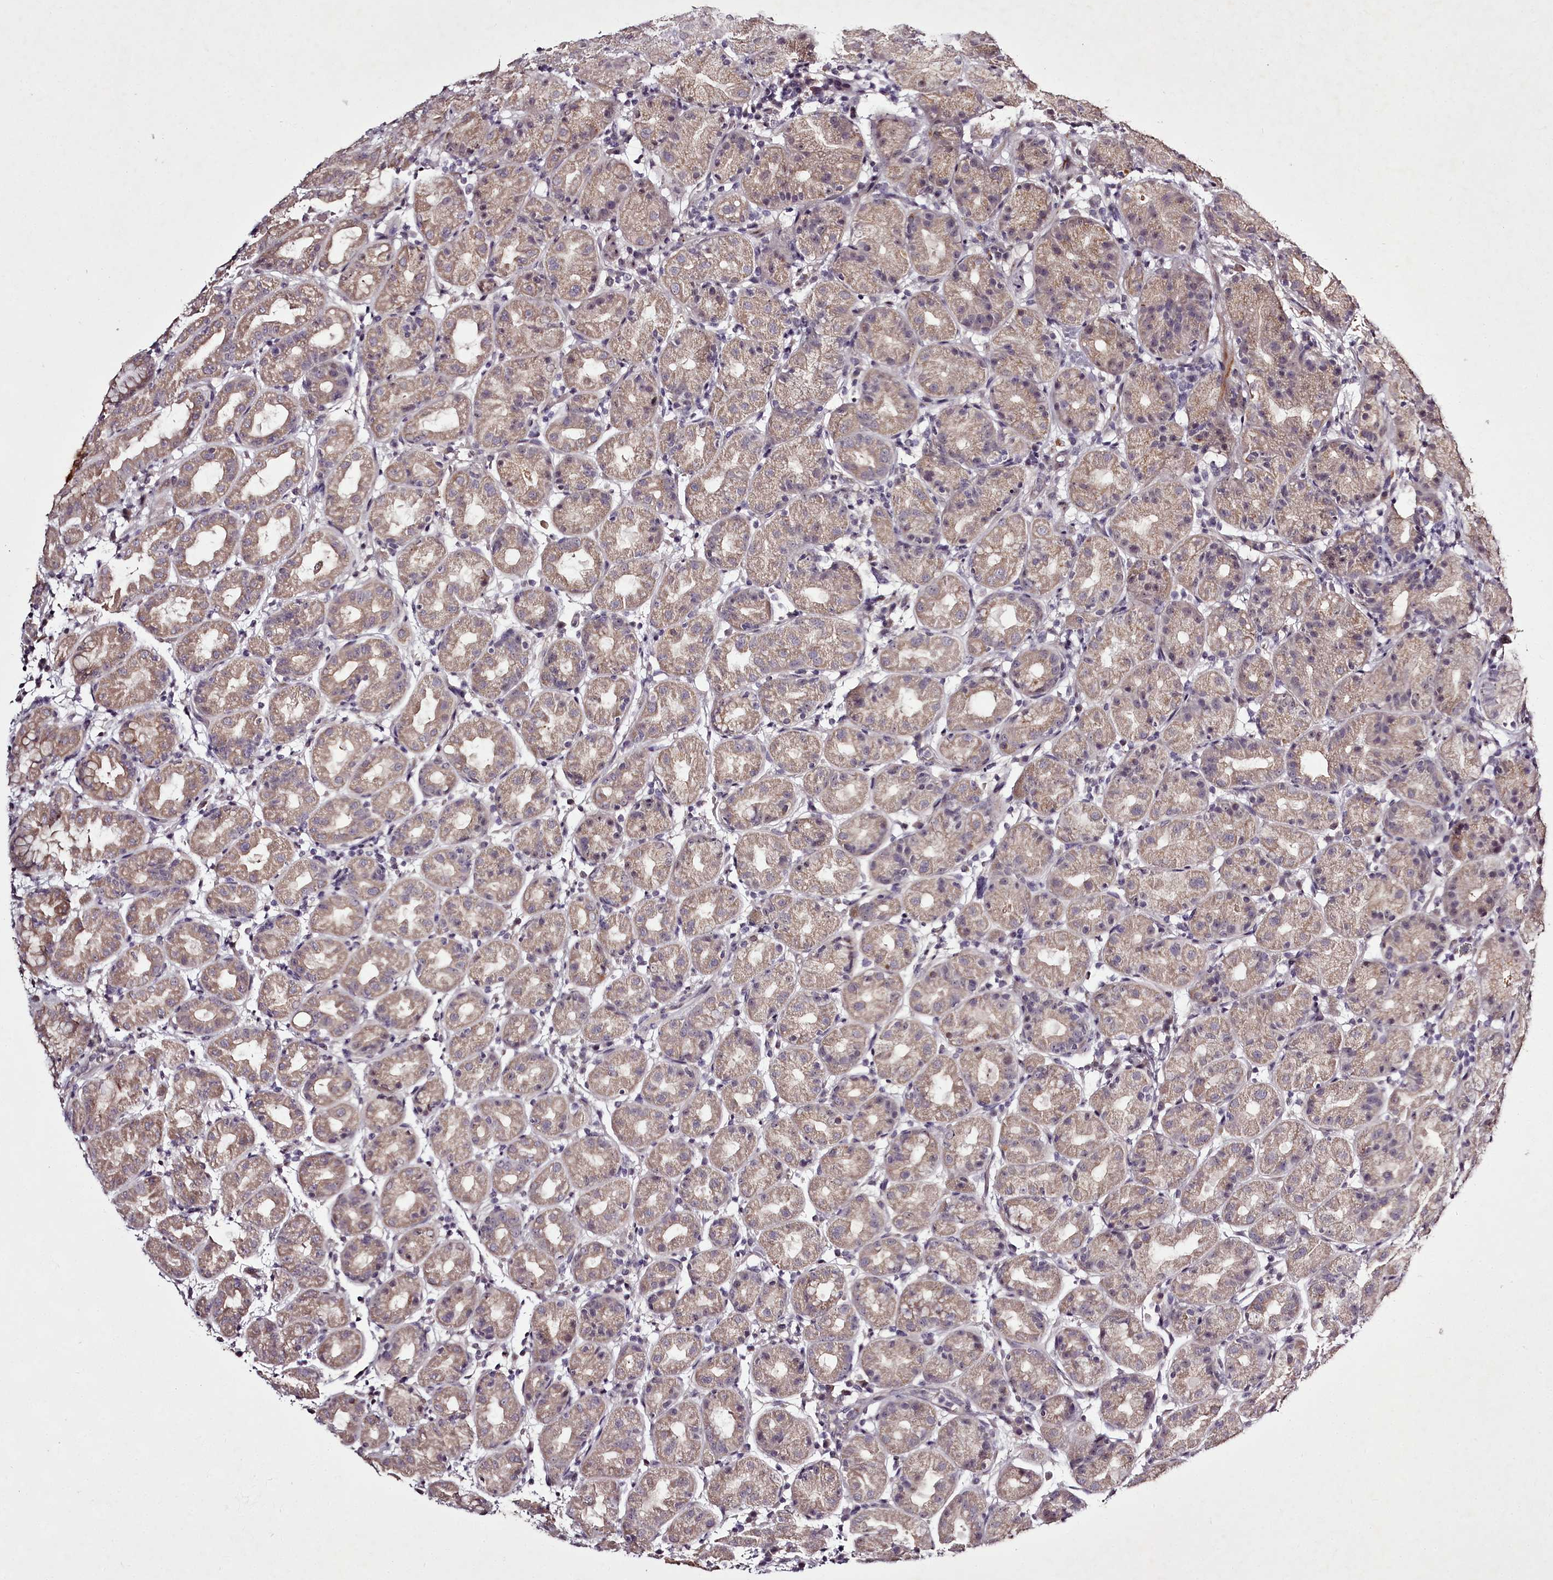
{"staining": {"intensity": "moderate", "quantity": "25%-75%", "location": "cytoplasmic/membranous"}, "tissue": "stomach", "cell_type": "Glandular cells", "image_type": "normal", "snomed": [{"axis": "morphology", "description": "Normal tissue, NOS"}, {"axis": "topography", "description": "Stomach"}], "caption": "Normal stomach demonstrates moderate cytoplasmic/membranous expression in about 25%-75% of glandular cells, visualized by immunohistochemistry. (Brightfield microscopy of DAB IHC at high magnification).", "gene": "RBMXL2", "patient": {"sex": "female", "age": 79}}